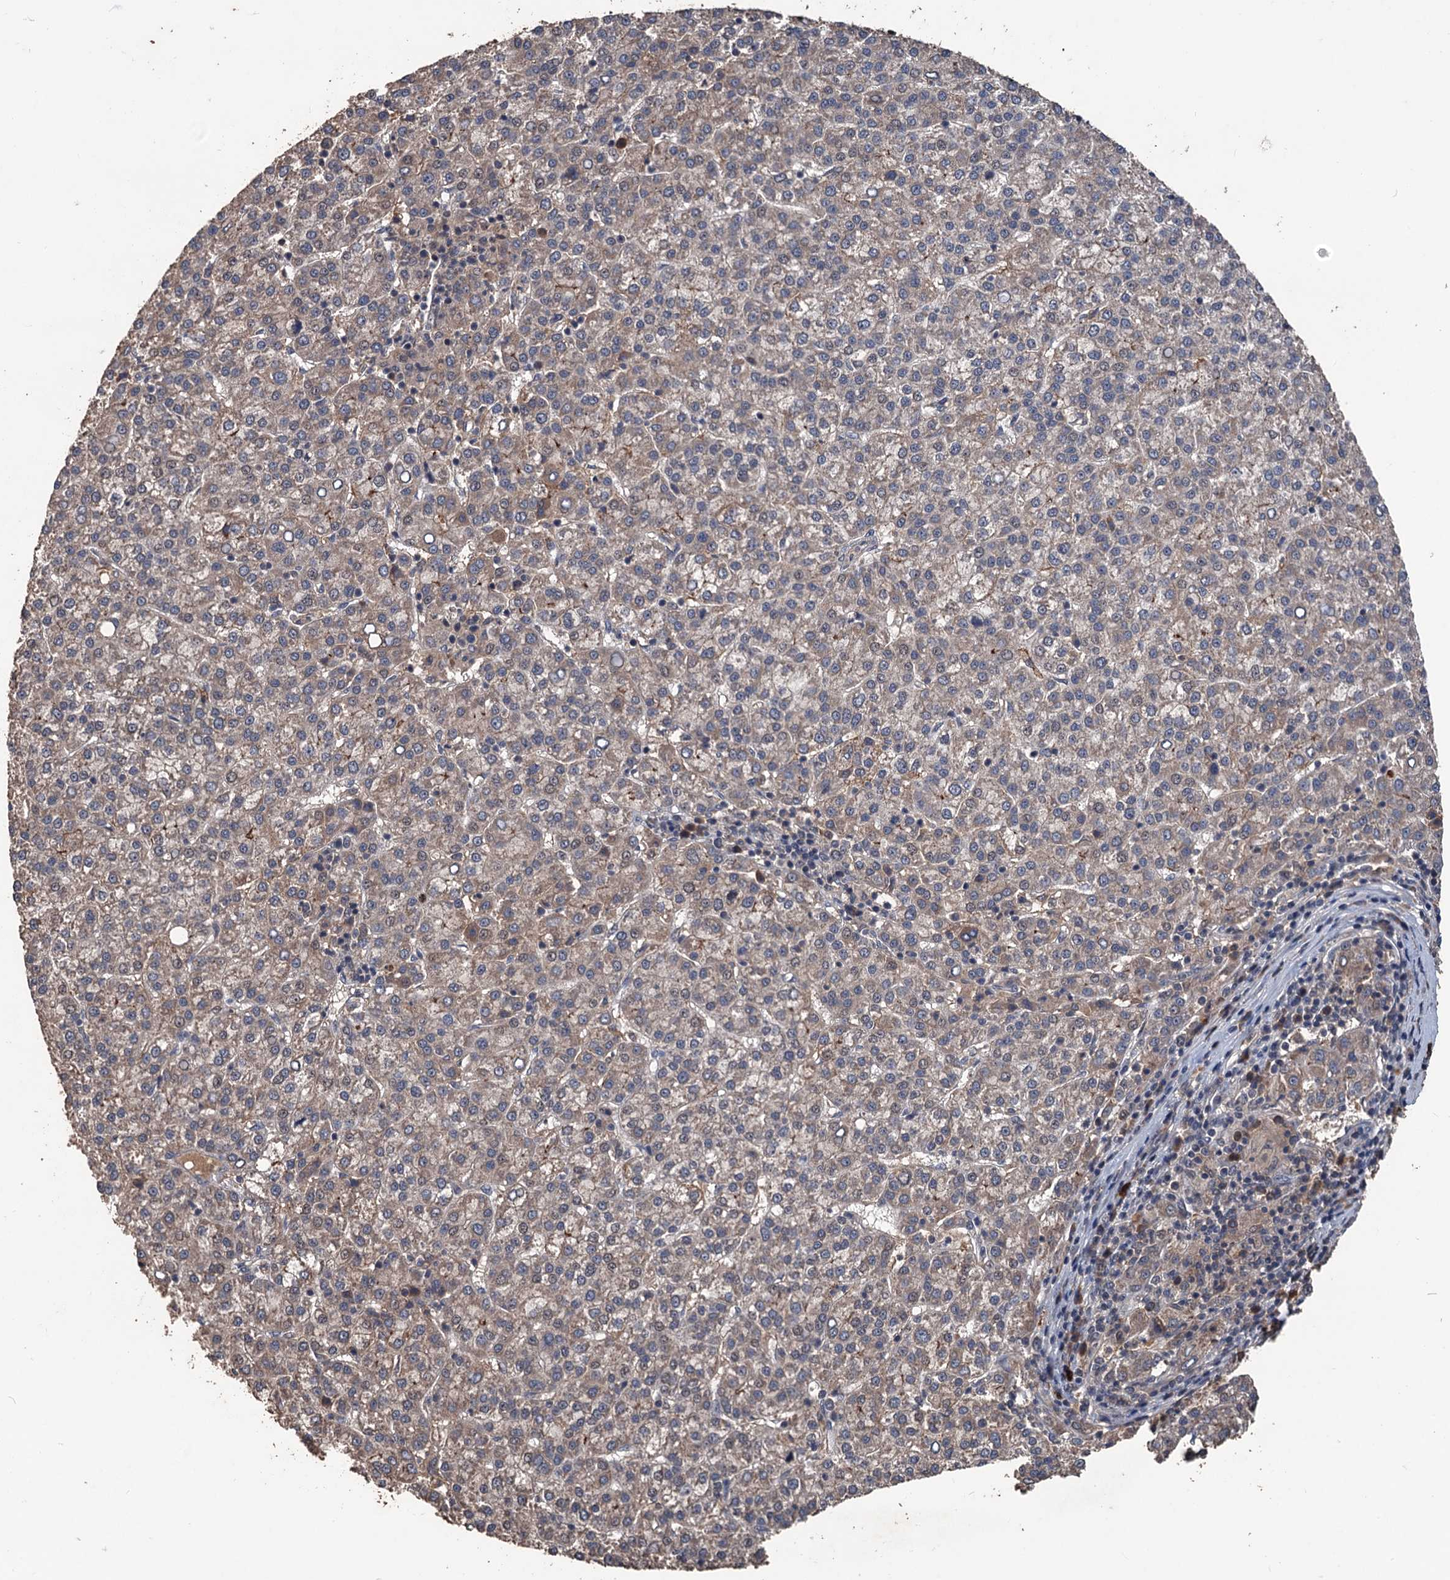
{"staining": {"intensity": "weak", "quantity": "25%-75%", "location": "cytoplasmic/membranous,nuclear"}, "tissue": "liver cancer", "cell_type": "Tumor cells", "image_type": "cancer", "snomed": [{"axis": "morphology", "description": "Carcinoma, Hepatocellular, NOS"}, {"axis": "topography", "description": "Liver"}], "caption": "Immunohistochemistry (IHC) image of neoplastic tissue: human hepatocellular carcinoma (liver) stained using IHC exhibits low levels of weak protein expression localized specifically in the cytoplasmic/membranous and nuclear of tumor cells, appearing as a cytoplasmic/membranous and nuclear brown color.", "gene": "ZNF438", "patient": {"sex": "female", "age": 58}}